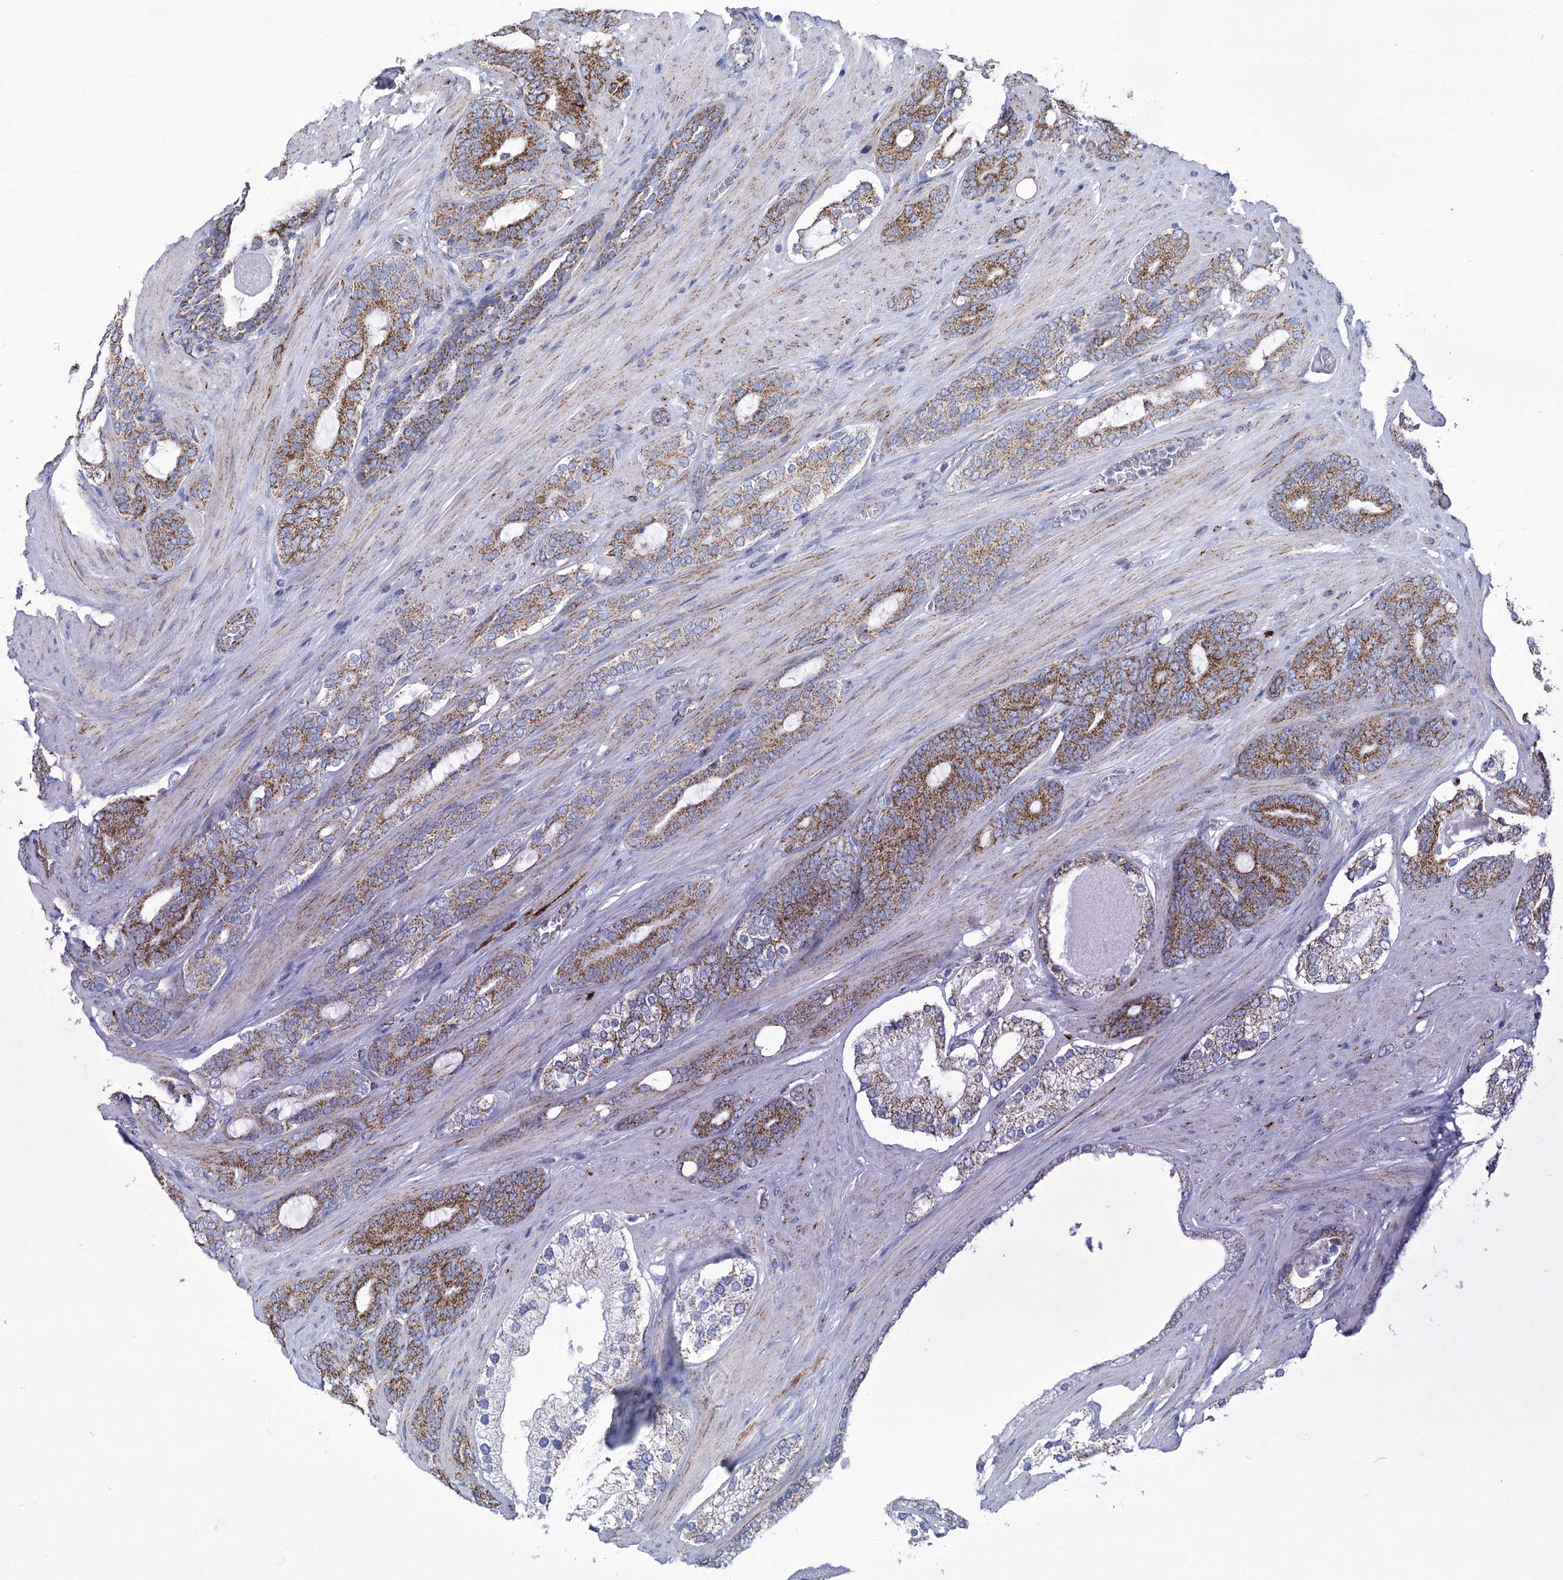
{"staining": {"intensity": "moderate", "quantity": ">75%", "location": "cytoplasmic/membranous"}, "tissue": "prostate cancer", "cell_type": "Tumor cells", "image_type": "cancer", "snomed": [{"axis": "morphology", "description": "Adenocarcinoma, Low grade"}, {"axis": "topography", "description": "Prostate"}], "caption": "This is a photomicrograph of immunohistochemistry (IHC) staining of prostate cancer (low-grade adenocarcinoma), which shows moderate expression in the cytoplasmic/membranous of tumor cells.", "gene": "PDHB", "patient": {"sex": "male", "age": 63}}